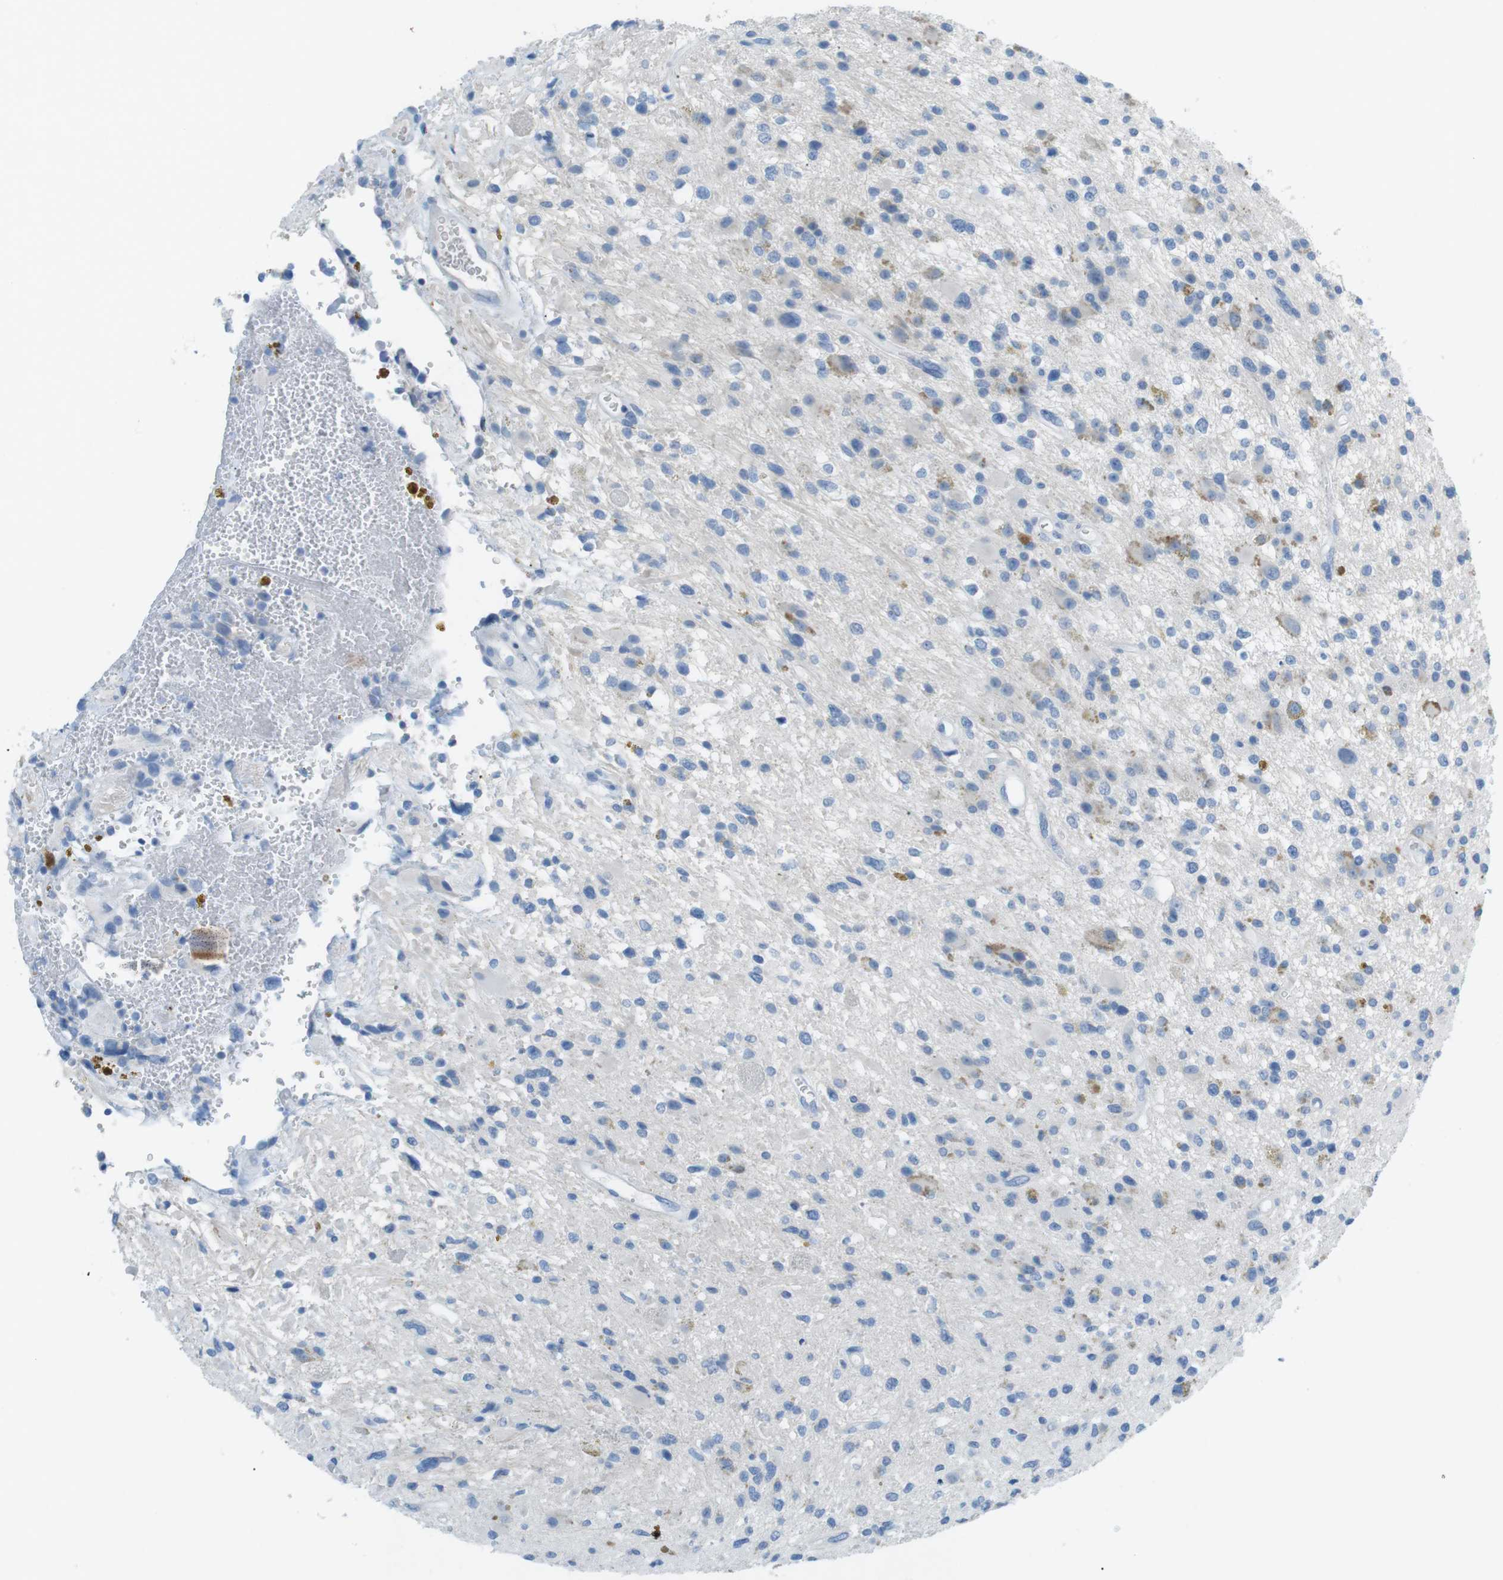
{"staining": {"intensity": "moderate", "quantity": "<25%", "location": "cytoplasmic/membranous"}, "tissue": "glioma", "cell_type": "Tumor cells", "image_type": "cancer", "snomed": [{"axis": "morphology", "description": "Glioma, malignant, High grade"}, {"axis": "topography", "description": "Brain"}], "caption": "Immunohistochemical staining of glioma exhibits moderate cytoplasmic/membranous protein staining in about <25% of tumor cells. (DAB (3,3'-diaminobenzidine) IHC, brown staining for protein, blue staining for nuclei).", "gene": "SALL4", "patient": {"sex": "male", "age": 33}}